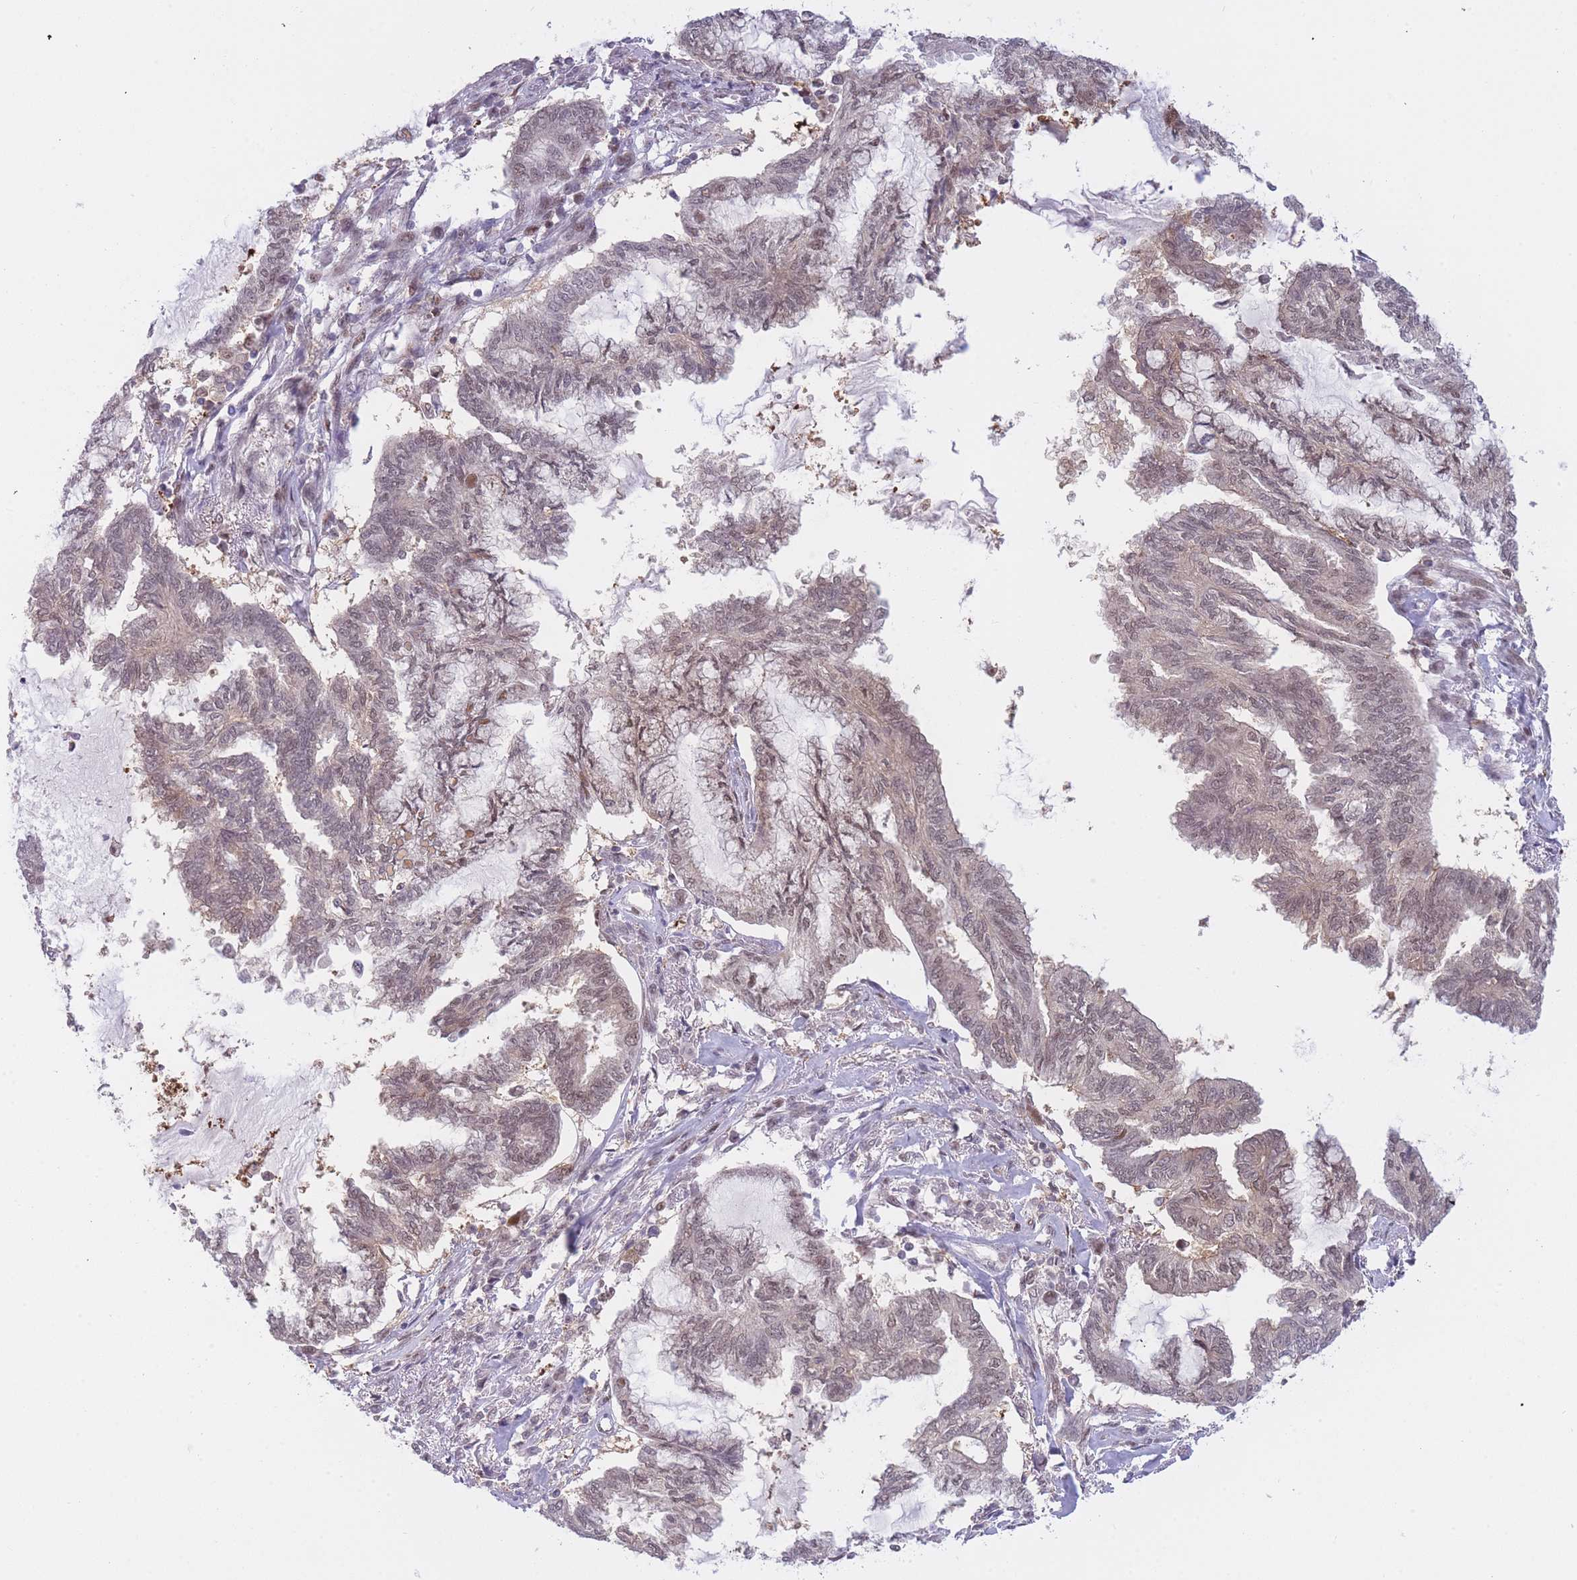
{"staining": {"intensity": "weak", "quantity": "25%-75%", "location": "nuclear"}, "tissue": "endometrial cancer", "cell_type": "Tumor cells", "image_type": "cancer", "snomed": [{"axis": "morphology", "description": "Adenocarcinoma, NOS"}, {"axis": "topography", "description": "Endometrium"}], "caption": "Immunohistochemical staining of endometrial cancer (adenocarcinoma) reveals low levels of weak nuclear protein staining in approximately 25%-75% of tumor cells.", "gene": "DEAF1", "patient": {"sex": "female", "age": 86}}